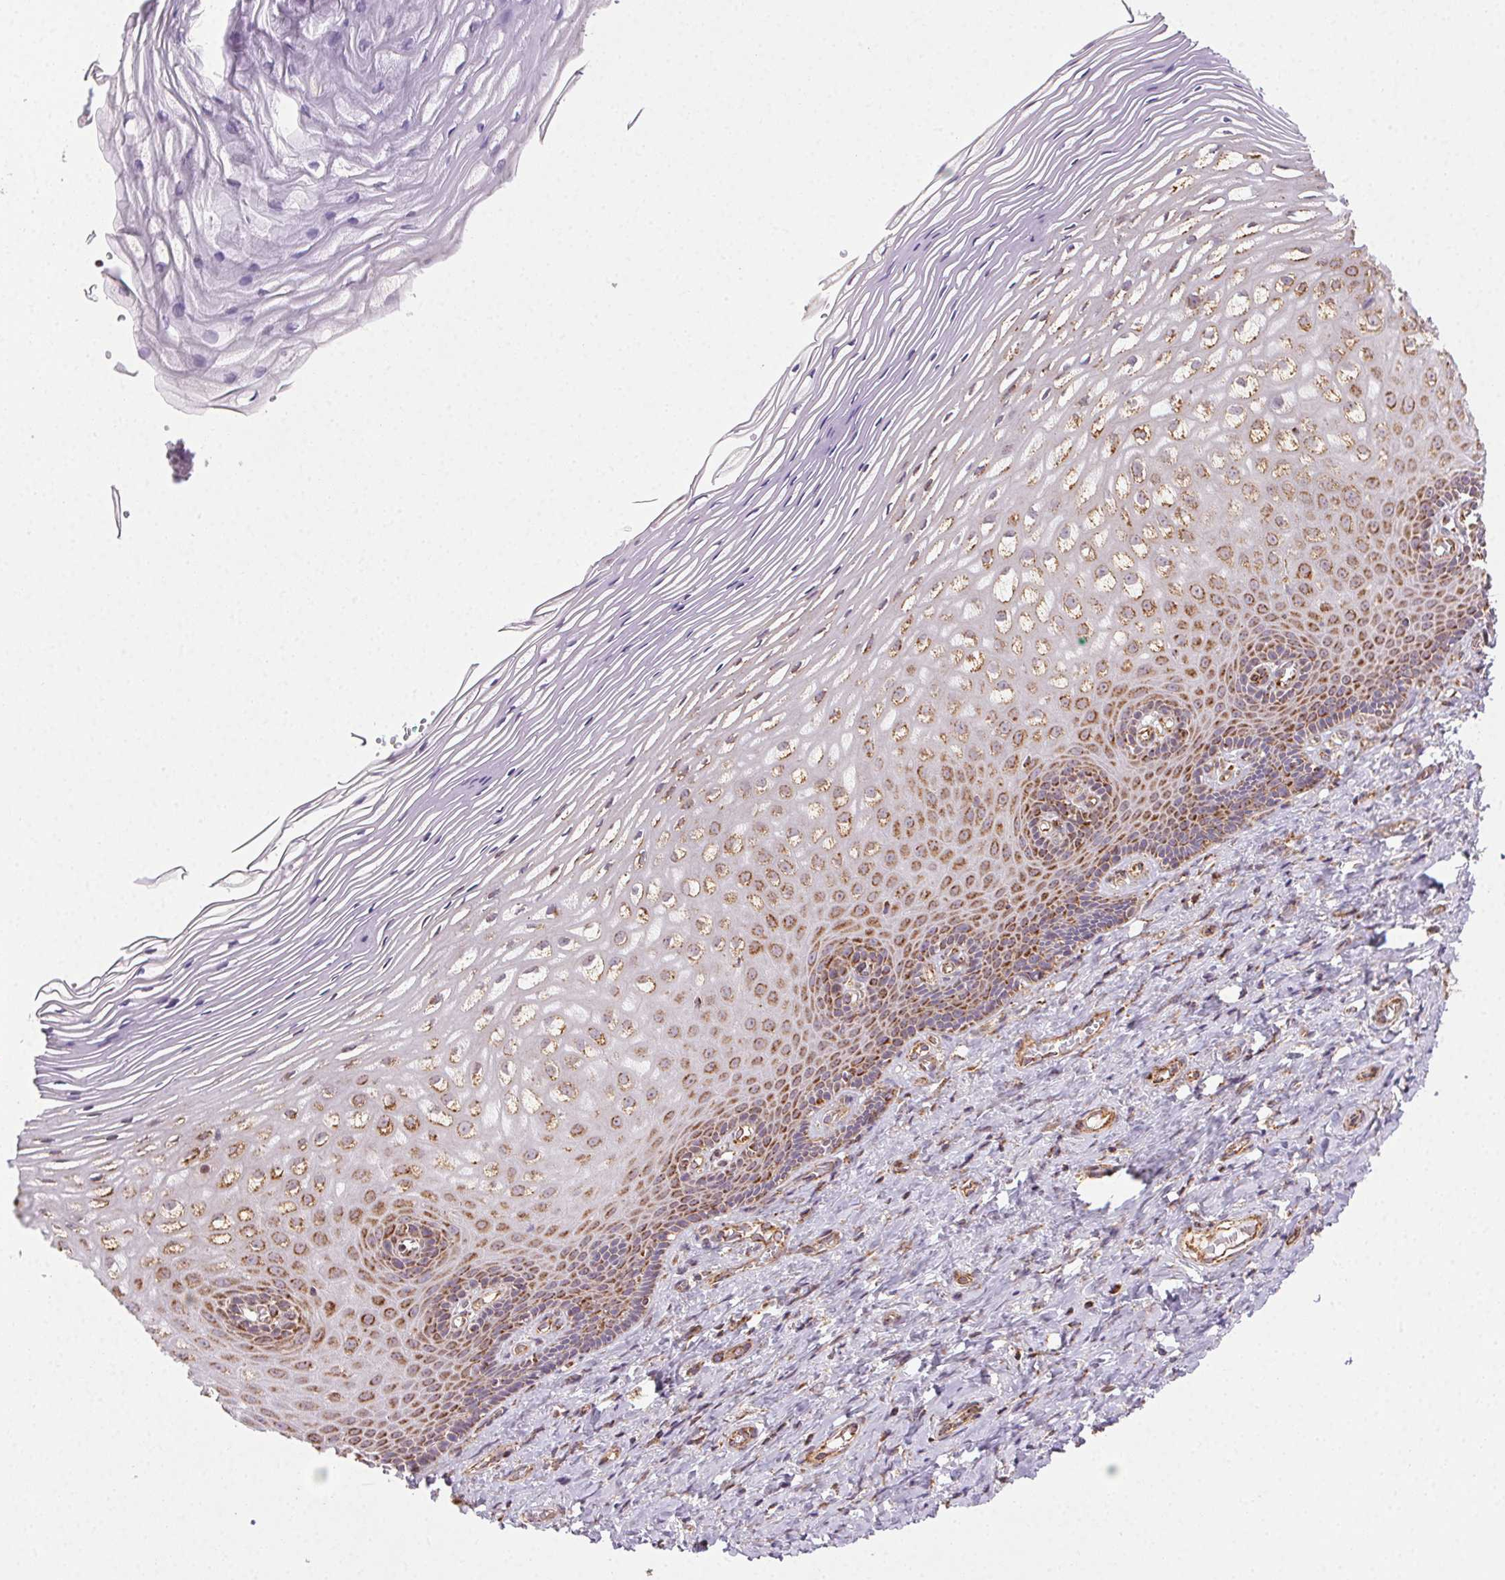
{"staining": {"intensity": "moderate", "quantity": ">75%", "location": "cytoplasmic/membranous"}, "tissue": "vagina", "cell_type": "Squamous epithelial cells", "image_type": "normal", "snomed": [{"axis": "morphology", "description": "Normal tissue, NOS"}, {"axis": "topography", "description": "Vagina"}], "caption": "Protein staining by immunohistochemistry (IHC) displays moderate cytoplasmic/membranous staining in approximately >75% of squamous epithelial cells in benign vagina.", "gene": "CLPB", "patient": {"sex": "female", "age": 83}}